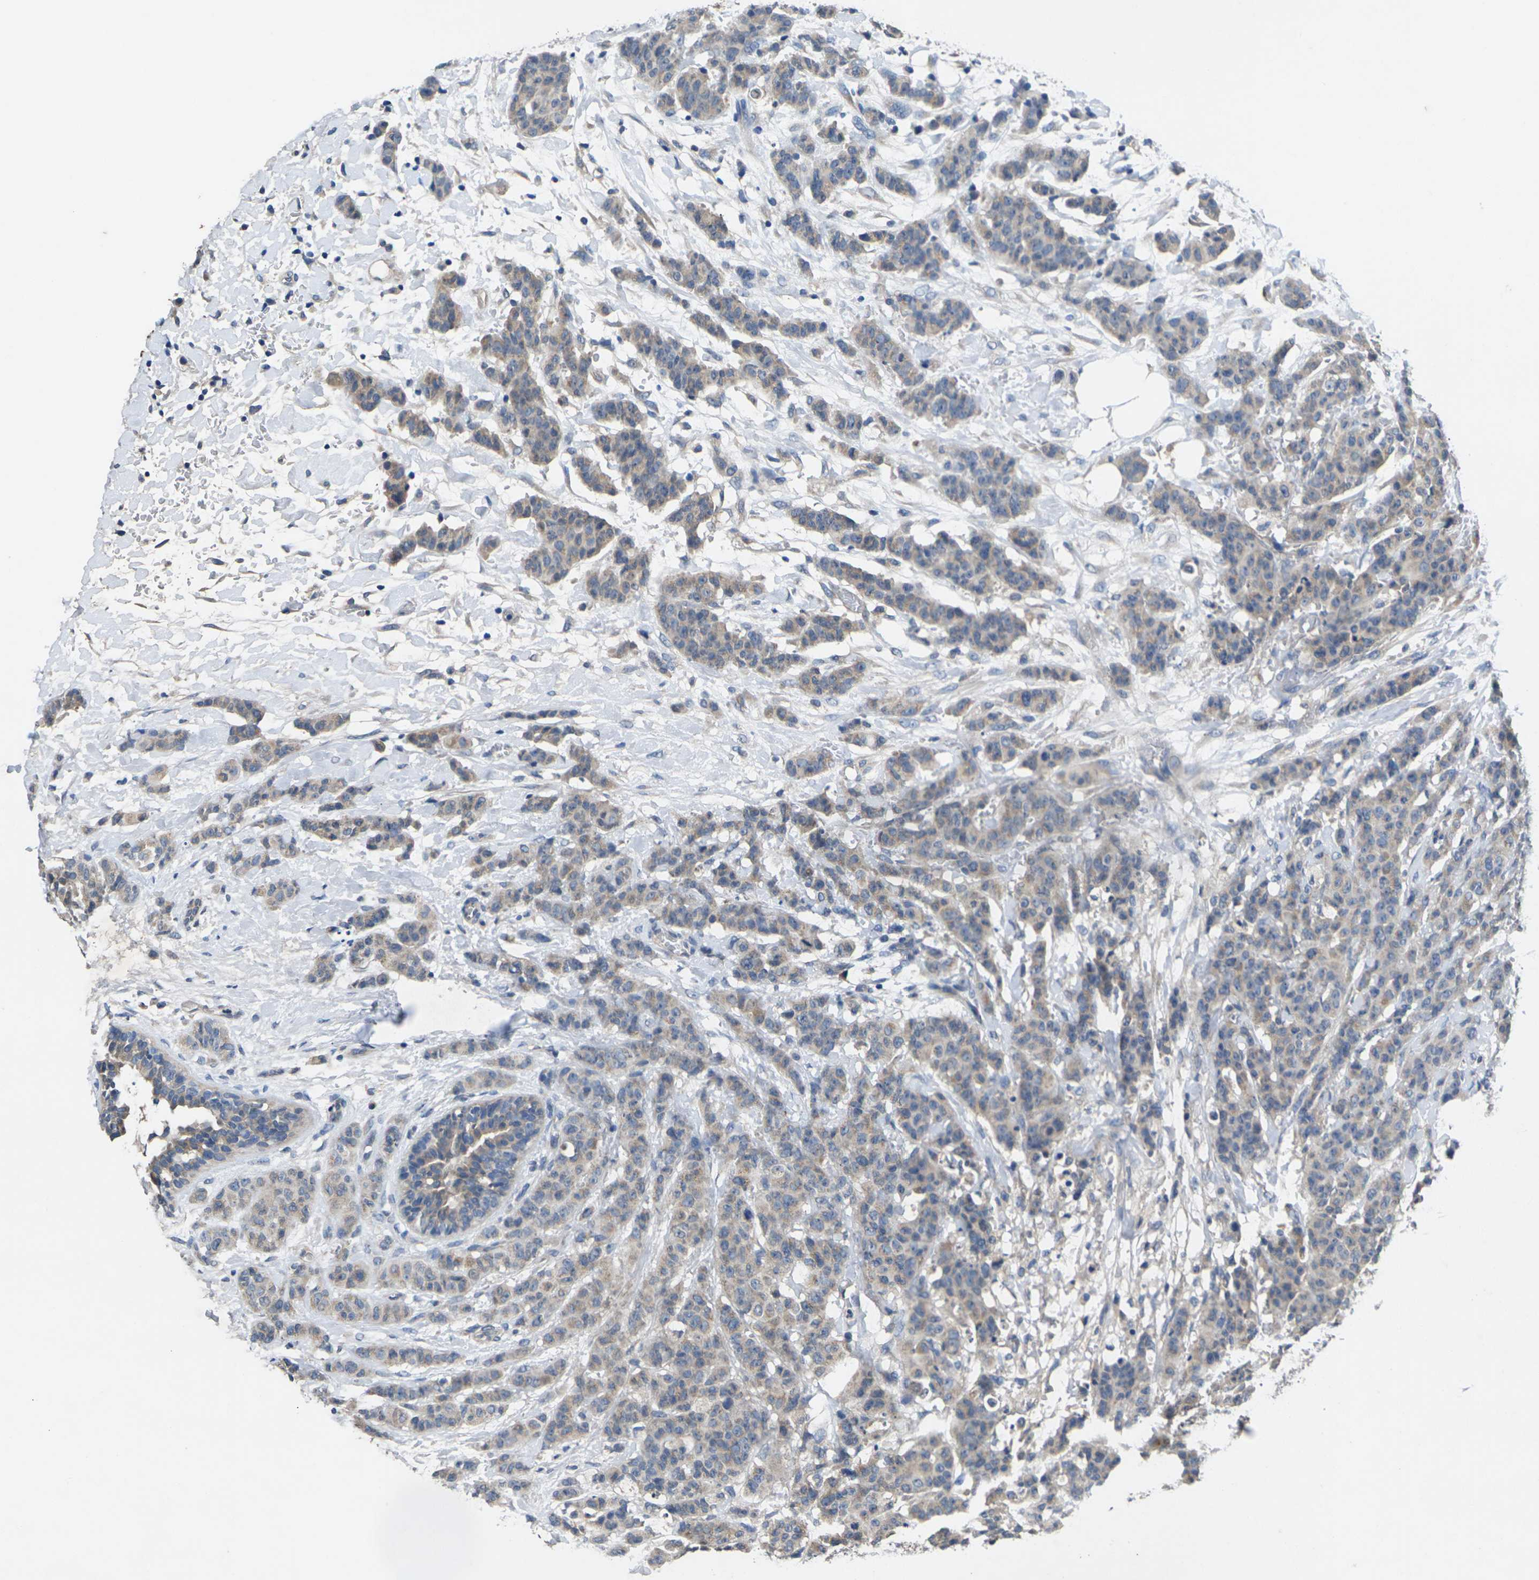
{"staining": {"intensity": "weak", "quantity": ">75%", "location": "cytoplasmic/membranous"}, "tissue": "breast cancer", "cell_type": "Tumor cells", "image_type": "cancer", "snomed": [{"axis": "morphology", "description": "Normal tissue, NOS"}, {"axis": "morphology", "description": "Duct carcinoma"}, {"axis": "topography", "description": "Breast"}], "caption": "Immunohistochemical staining of human breast cancer exhibits weak cytoplasmic/membranous protein positivity in approximately >75% of tumor cells. Nuclei are stained in blue.", "gene": "SLC2A2", "patient": {"sex": "female", "age": 40}}